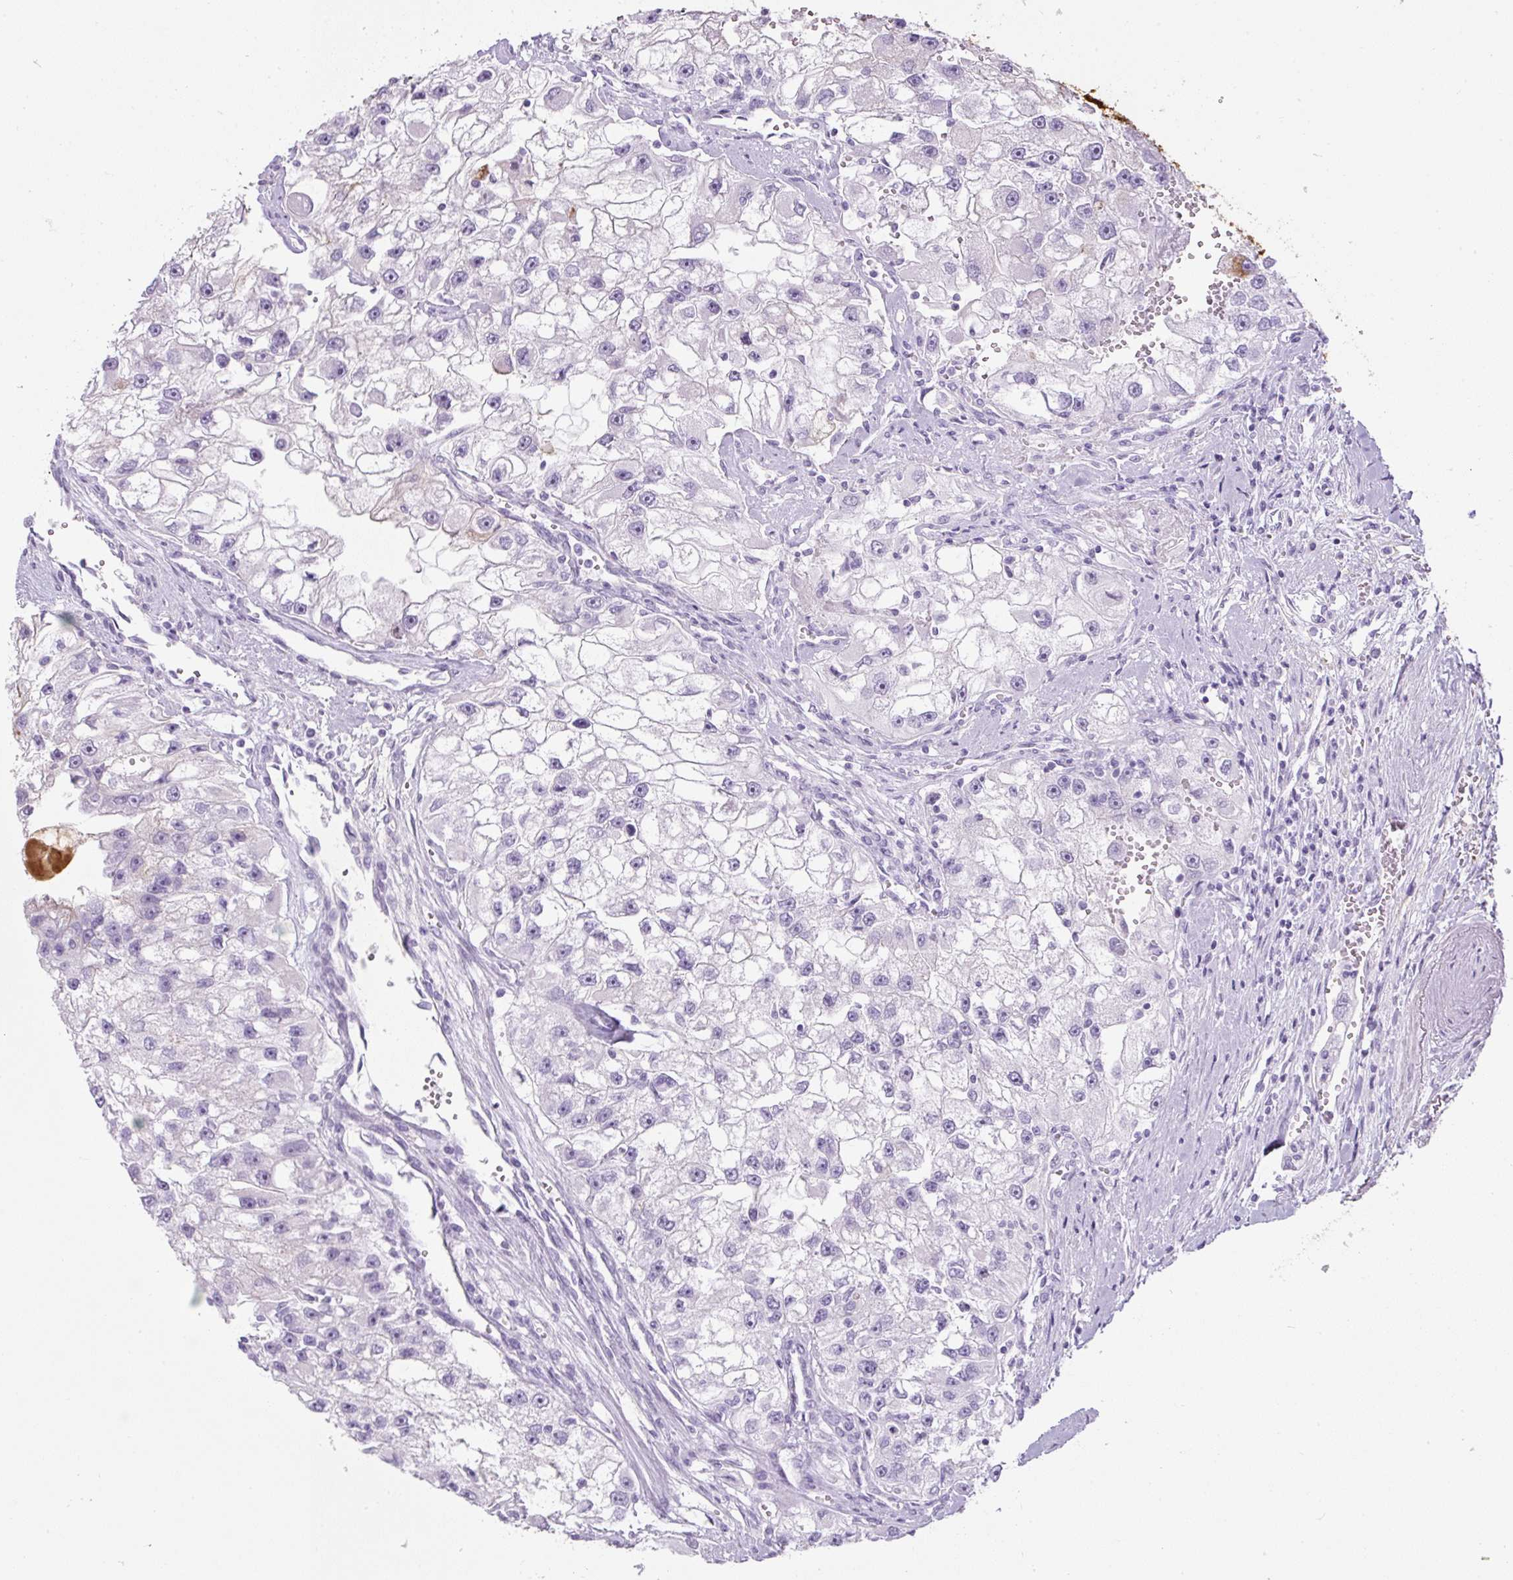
{"staining": {"intensity": "negative", "quantity": "none", "location": "none"}, "tissue": "renal cancer", "cell_type": "Tumor cells", "image_type": "cancer", "snomed": [{"axis": "morphology", "description": "Adenocarcinoma, NOS"}, {"axis": "topography", "description": "Kidney"}], "caption": "The image exhibits no staining of tumor cells in adenocarcinoma (renal). The staining is performed using DAB (3,3'-diaminobenzidine) brown chromogen with nuclei counter-stained in using hematoxylin.", "gene": "APOA1", "patient": {"sex": "male", "age": 63}}